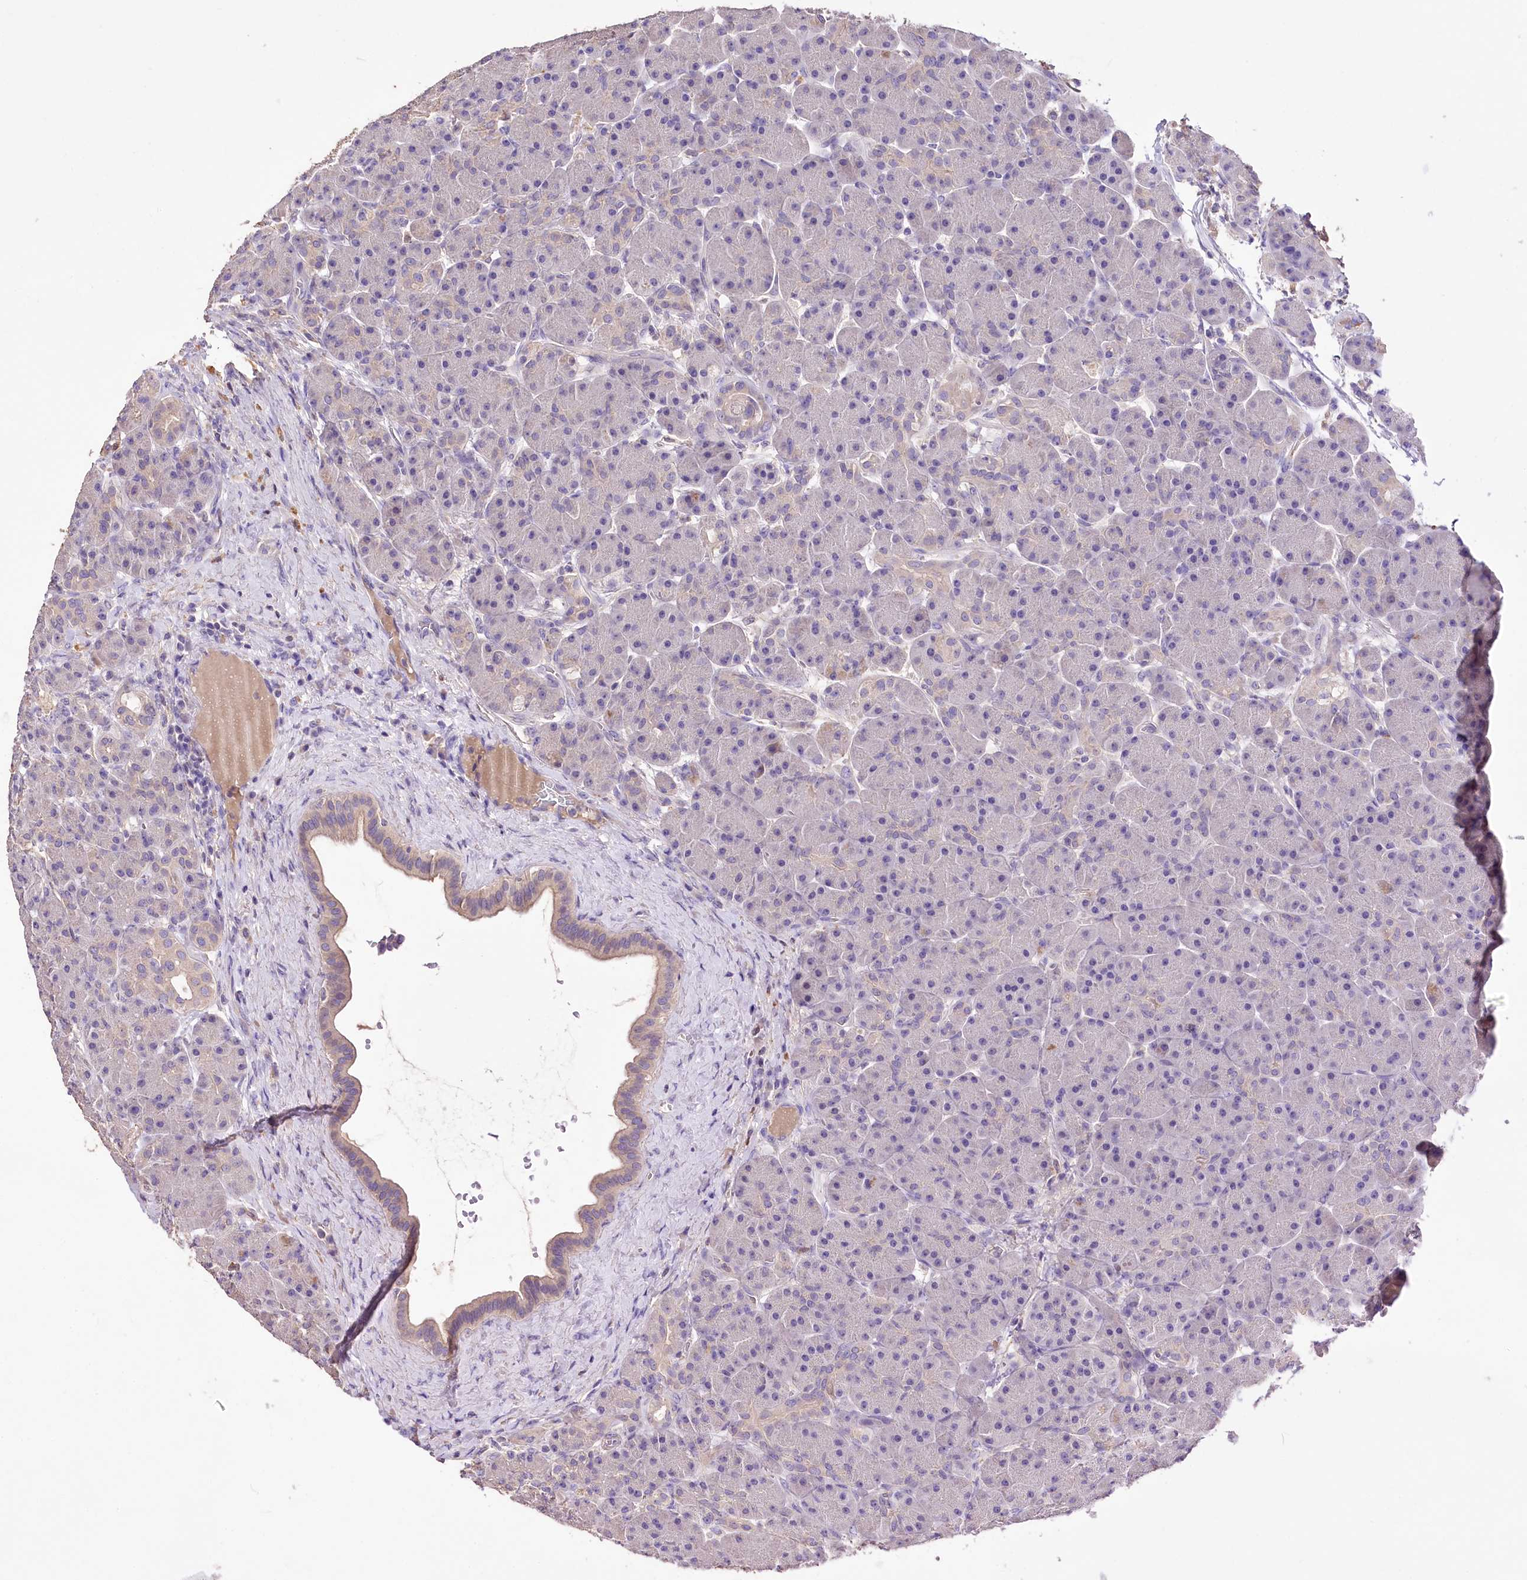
{"staining": {"intensity": "negative", "quantity": "none", "location": "none"}, "tissue": "pancreas", "cell_type": "Exocrine glandular cells", "image_type": "normal", "snomed": [{"axis": "morphology", "description": "Normal tissue, NOS"}, {"axis": "topography", "description": "Pancreas"}], "caption": "Immunohistochemistry (IHC) micrograph of normal pancreas: human pancreas stained with DAB (3,3'-diaminobenzidine) reveals no significant protein staining in exocrine glandular cells. The staining is performed using DAB (3,3'-diaminobenzidine) brown chromogen with nuclei counter-stained in using hematoxylin.", "gene": "PCYOX1L", "patient": {"sex": "male", "age": 63}}